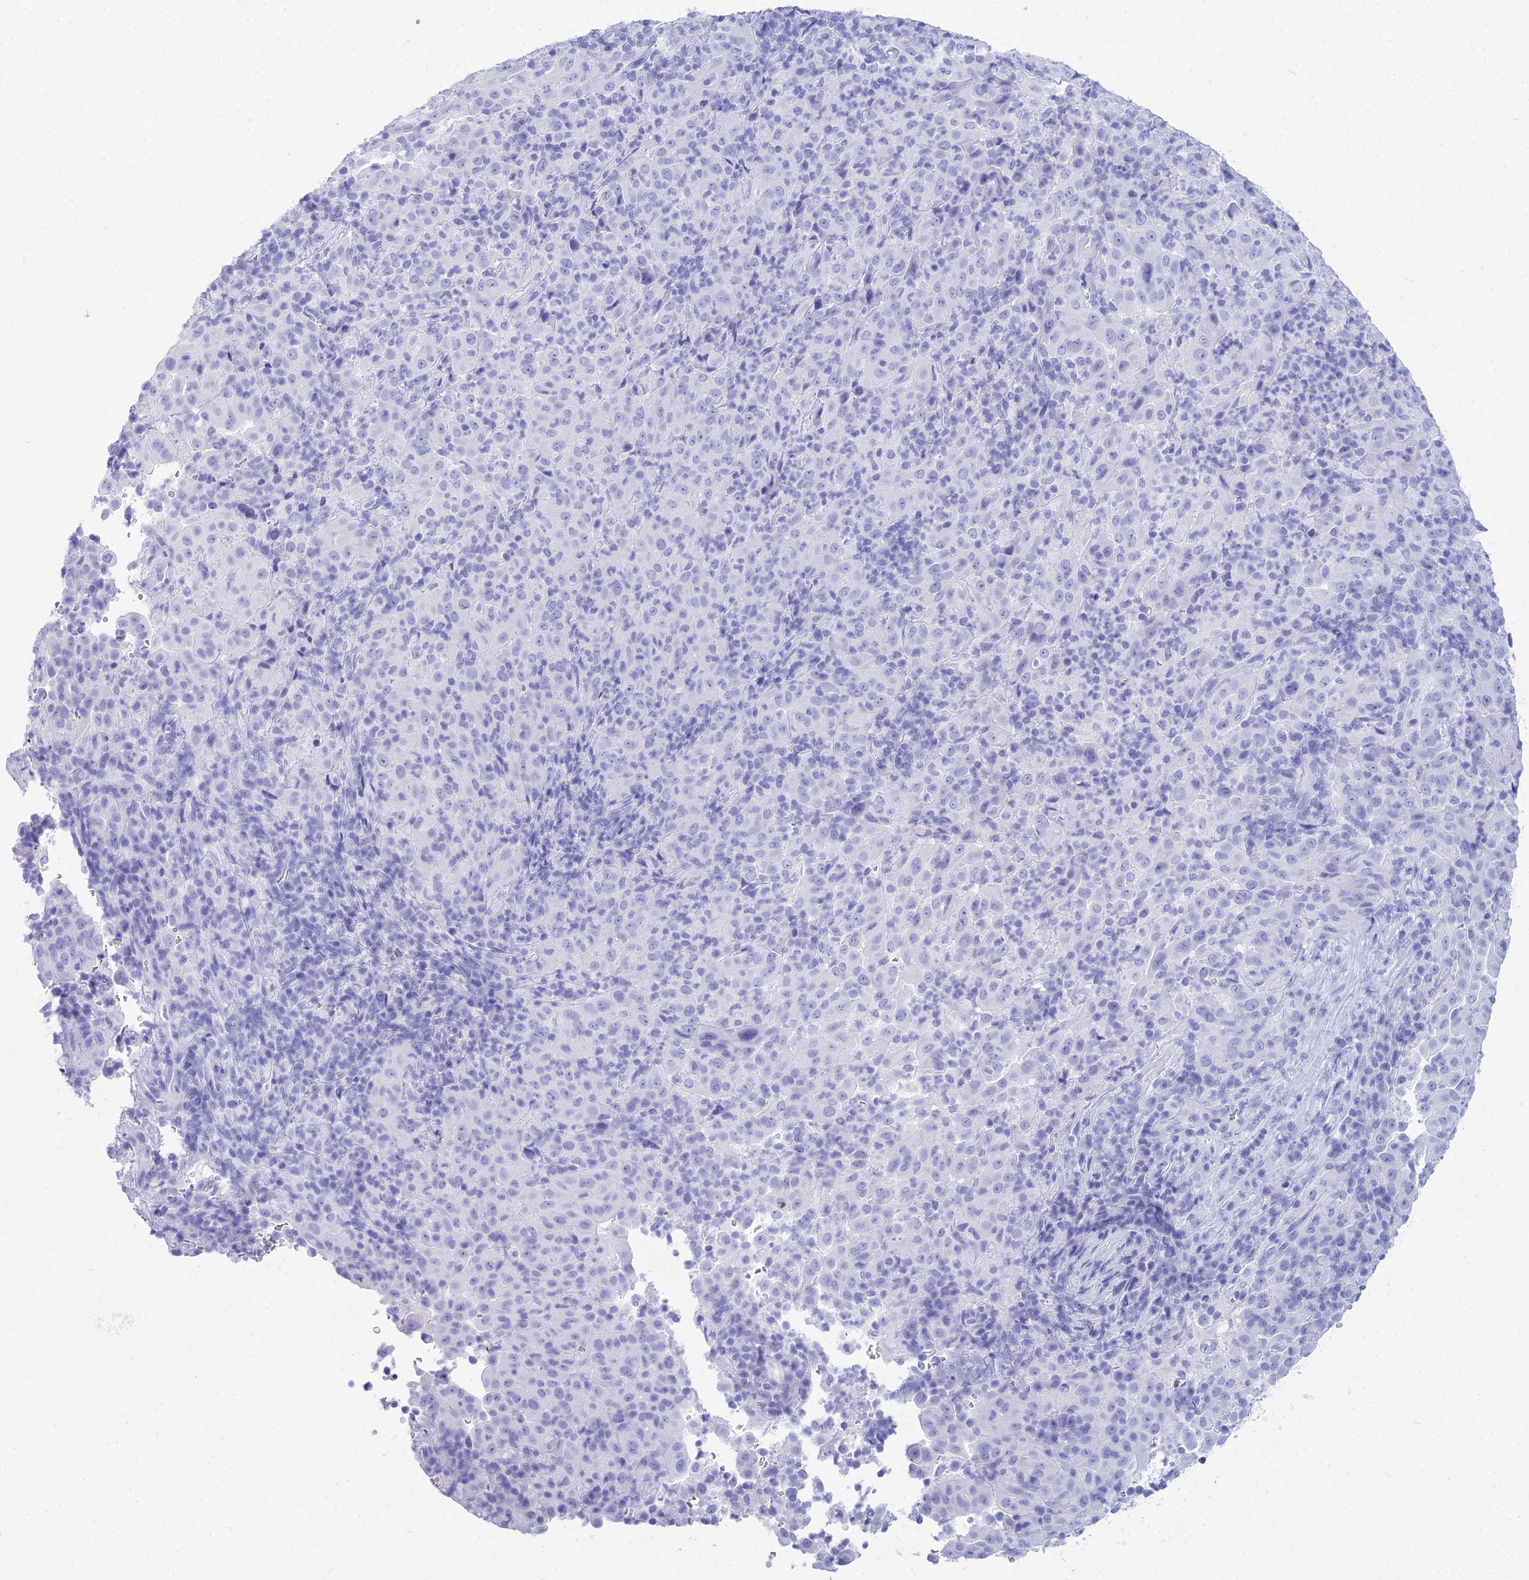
{"staining": {"intensity": "negative", "quantity": "none", "location": "none"}, "tissue": "pancreatic cancer", "cell_type": "Tumor cells", "image_type": "cancer", "snomed": [{"axis": "morphology", "description": "Adenocarcinoma, NOS"}, {"axis": "topography", "description": "Pancreas"}], "caption": "There is no significant positivity in tumor cells of pancreatic cancer.", "gene": "PATE4", "patient": {"sex": "male", "age": 63}}